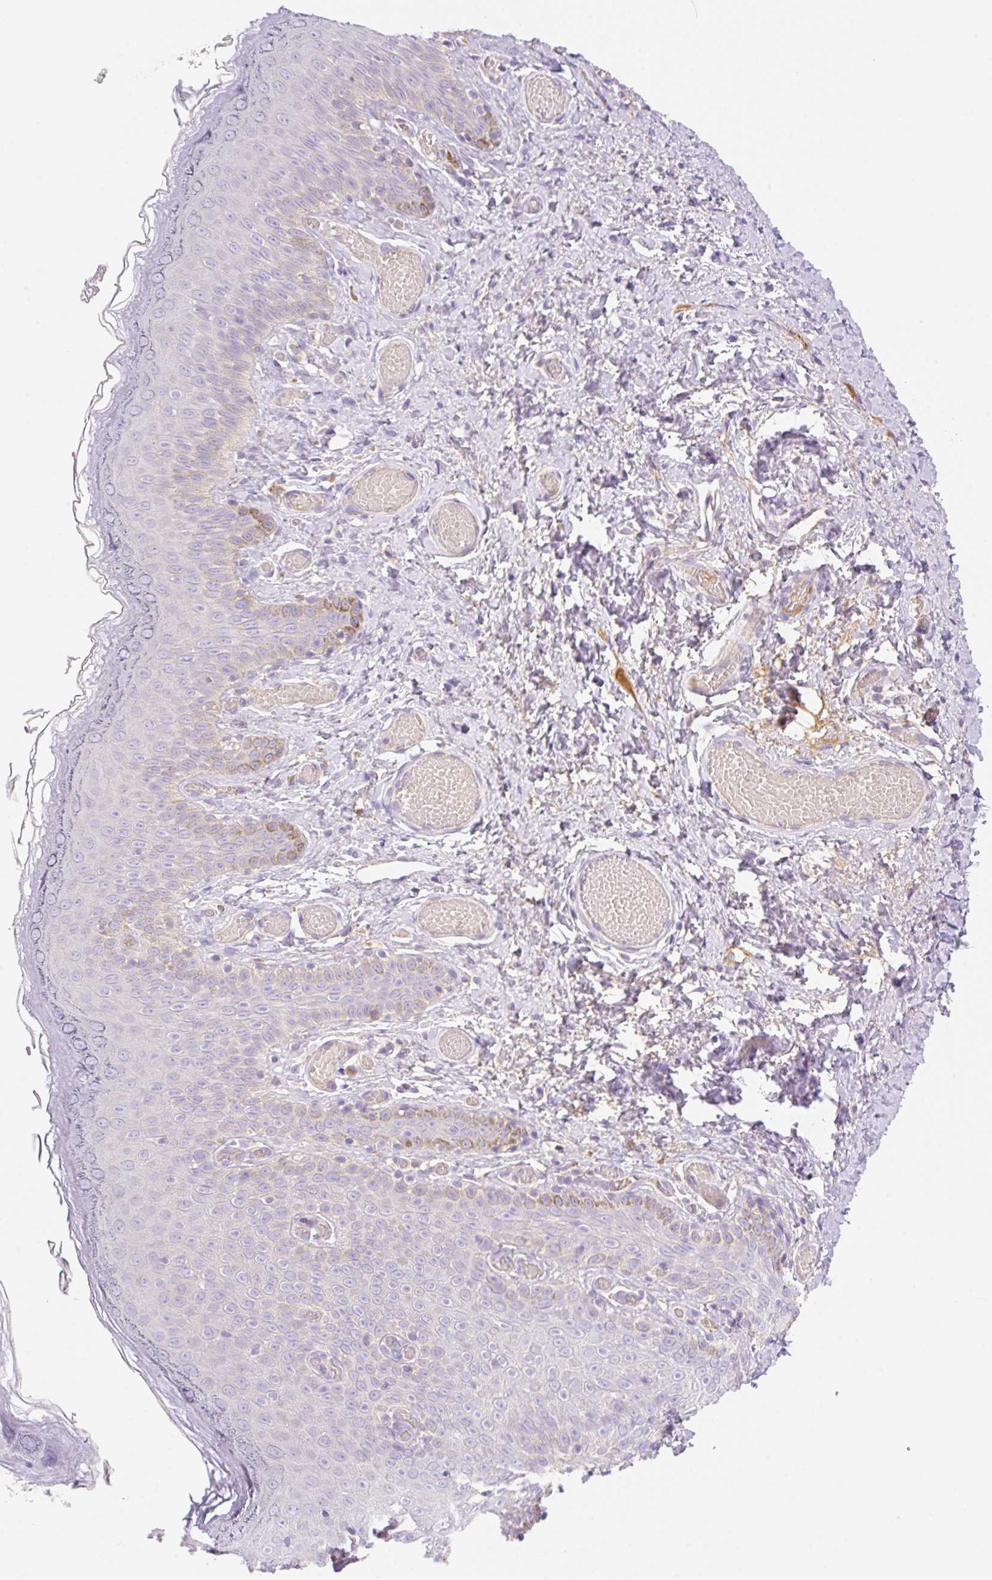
{"staining": {"intensity": "negative", "quantity": "none", "location": "none"}, "tissue": "skin", "cell_type": "Epidermal cells", "image_type": "normal", "snomed": [{"axis": "morphology", "description": "Normal tissue, NOS"}, {"axis": "topography", "description": "Anal"}], "caption": "Photomicrograph shows no significant protein staining in epidermal cells of benign skin. (Brightfield microscopy of DAB (3,3'-diaminobenzidine) immunohistochemistry (IHC) at high magnification).", "gene": "DENND5A", "patient": {"sex": "female", "age": 40}}